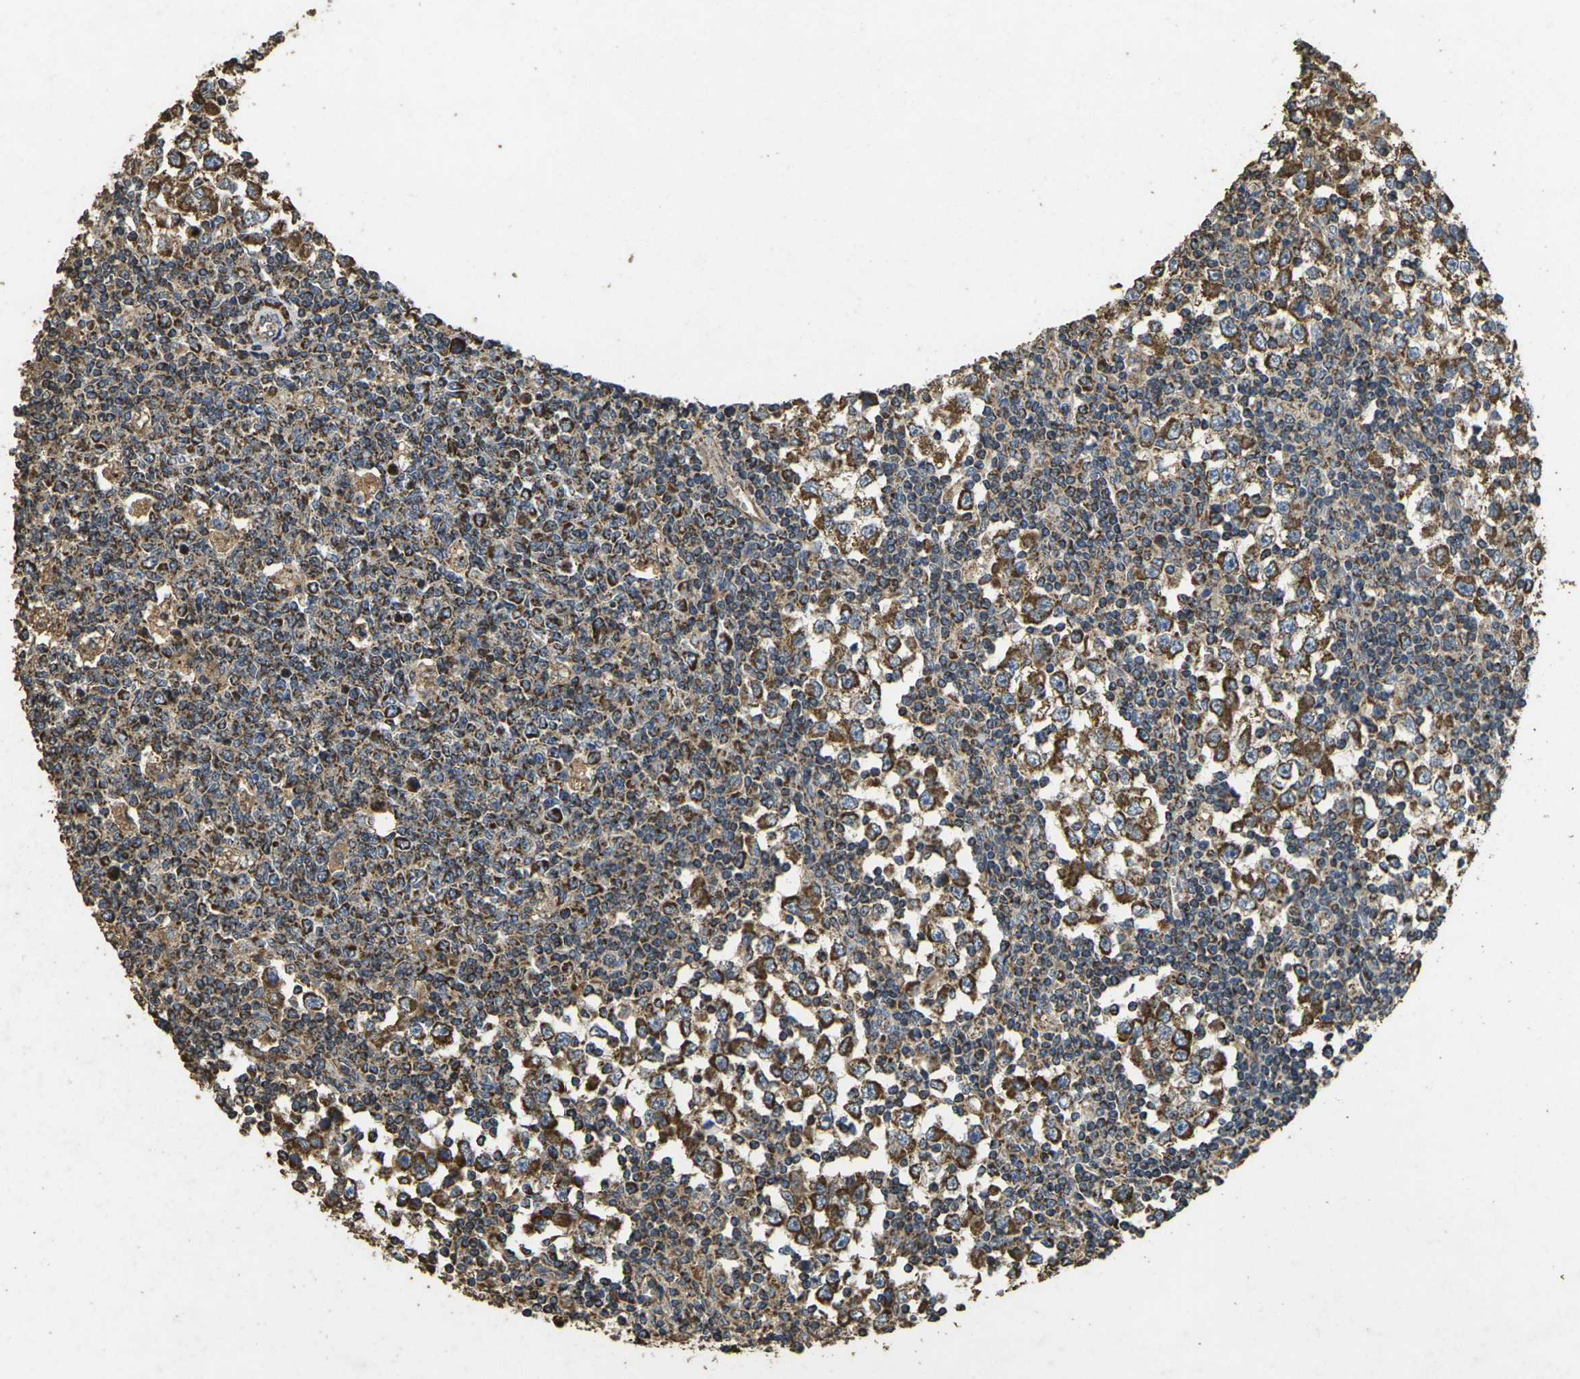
{"staining": {"intensity": "moderate", "quantity": ">75%", "location": "cytoplasmic/membranous"}, "tissue": "testis cancer", "cell_type": "Tumor cells", "image_type": "cancer", "snomed": [{"axis": "morphology", "description": "Seminoma, NOS"}, {"axis": "topography", "description": "Testis"}], "caption": "Human testis seminoma stained with a brown dye exhibits moderate cytoplasmic/membranous positive staining in about >75% of tumor cells.", "gene": "MAPK11", "patient": {"sex": "male", "age": 65}}